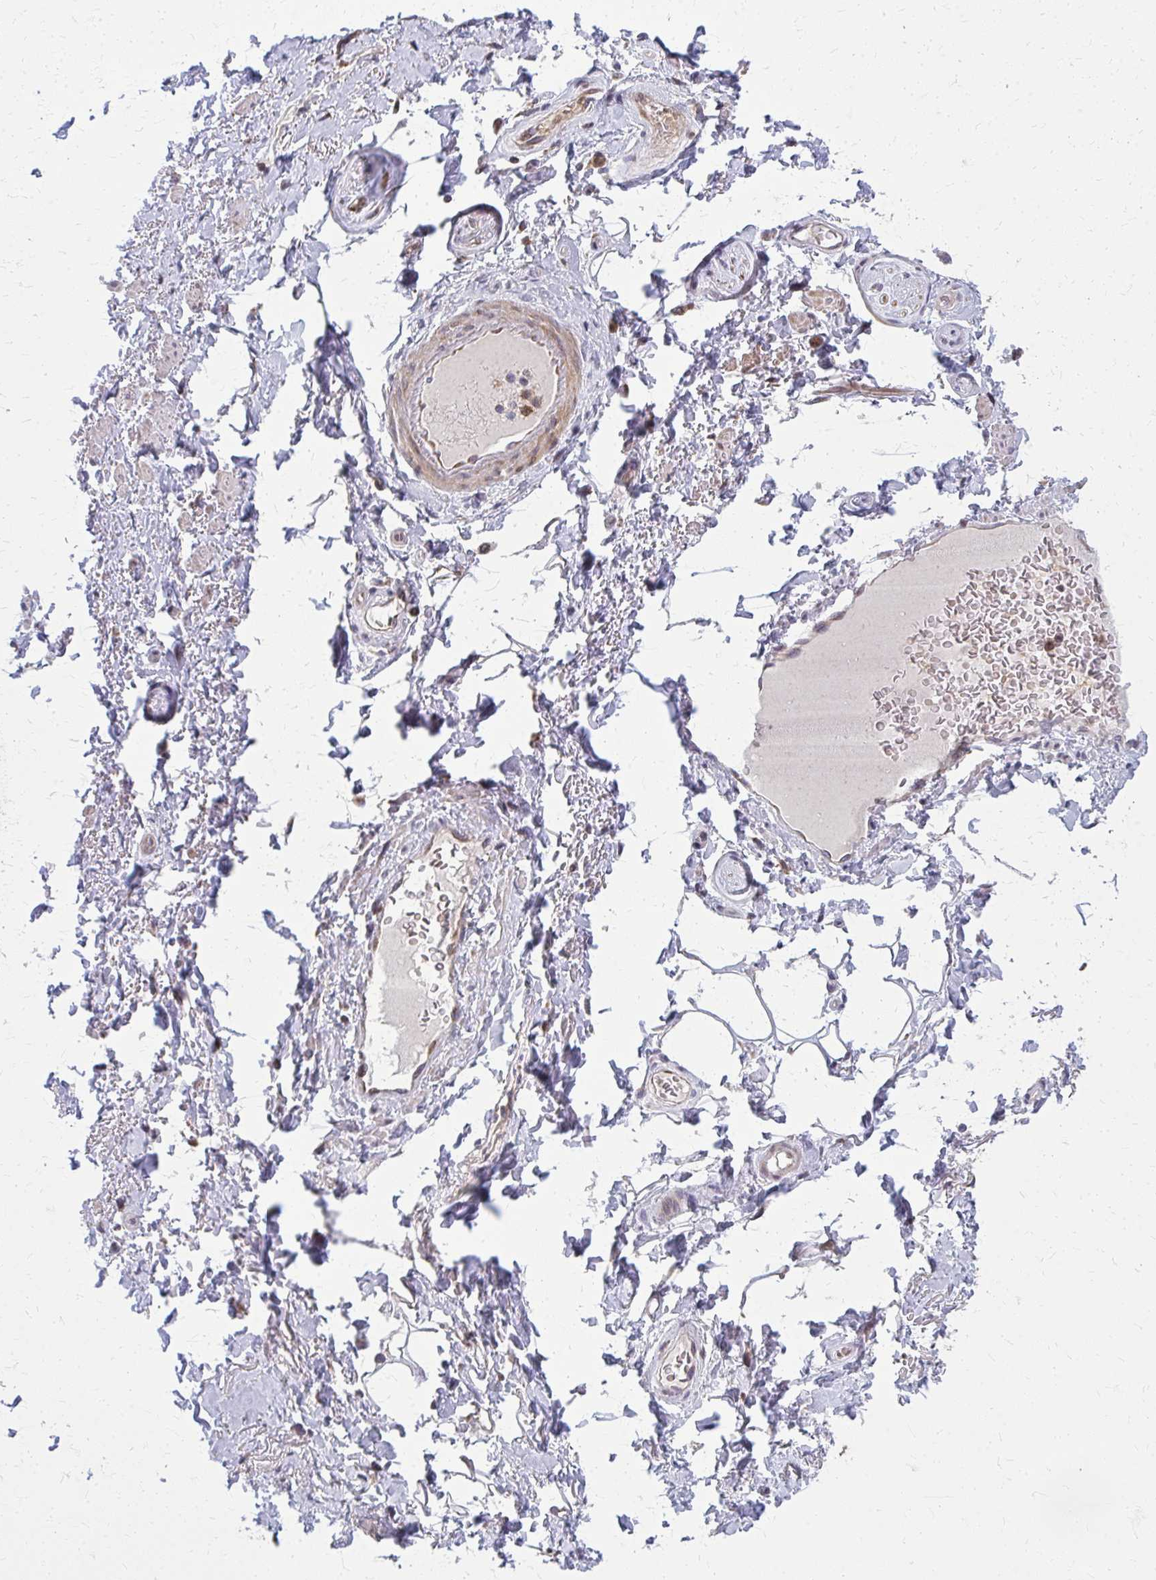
{"staining": {"intensity": "negative", "quantity": "none", "location": "none"}, "tissue": "adipose tissue", "cell_type": "Adipocytes", "image_type": "normal", "snomed": [{"axis": "morphology", "description": "Normal tissue, NOS"}, {"axis": "topography", "description": "Peripheral nerve tissue"}], "caption": "Immunohistochemical staining of benign human adipose tissue demonstrates no significant positivity in adipocytes.", "gene": "MCCC1", "patient": {"sex": "male", "age": 51}}